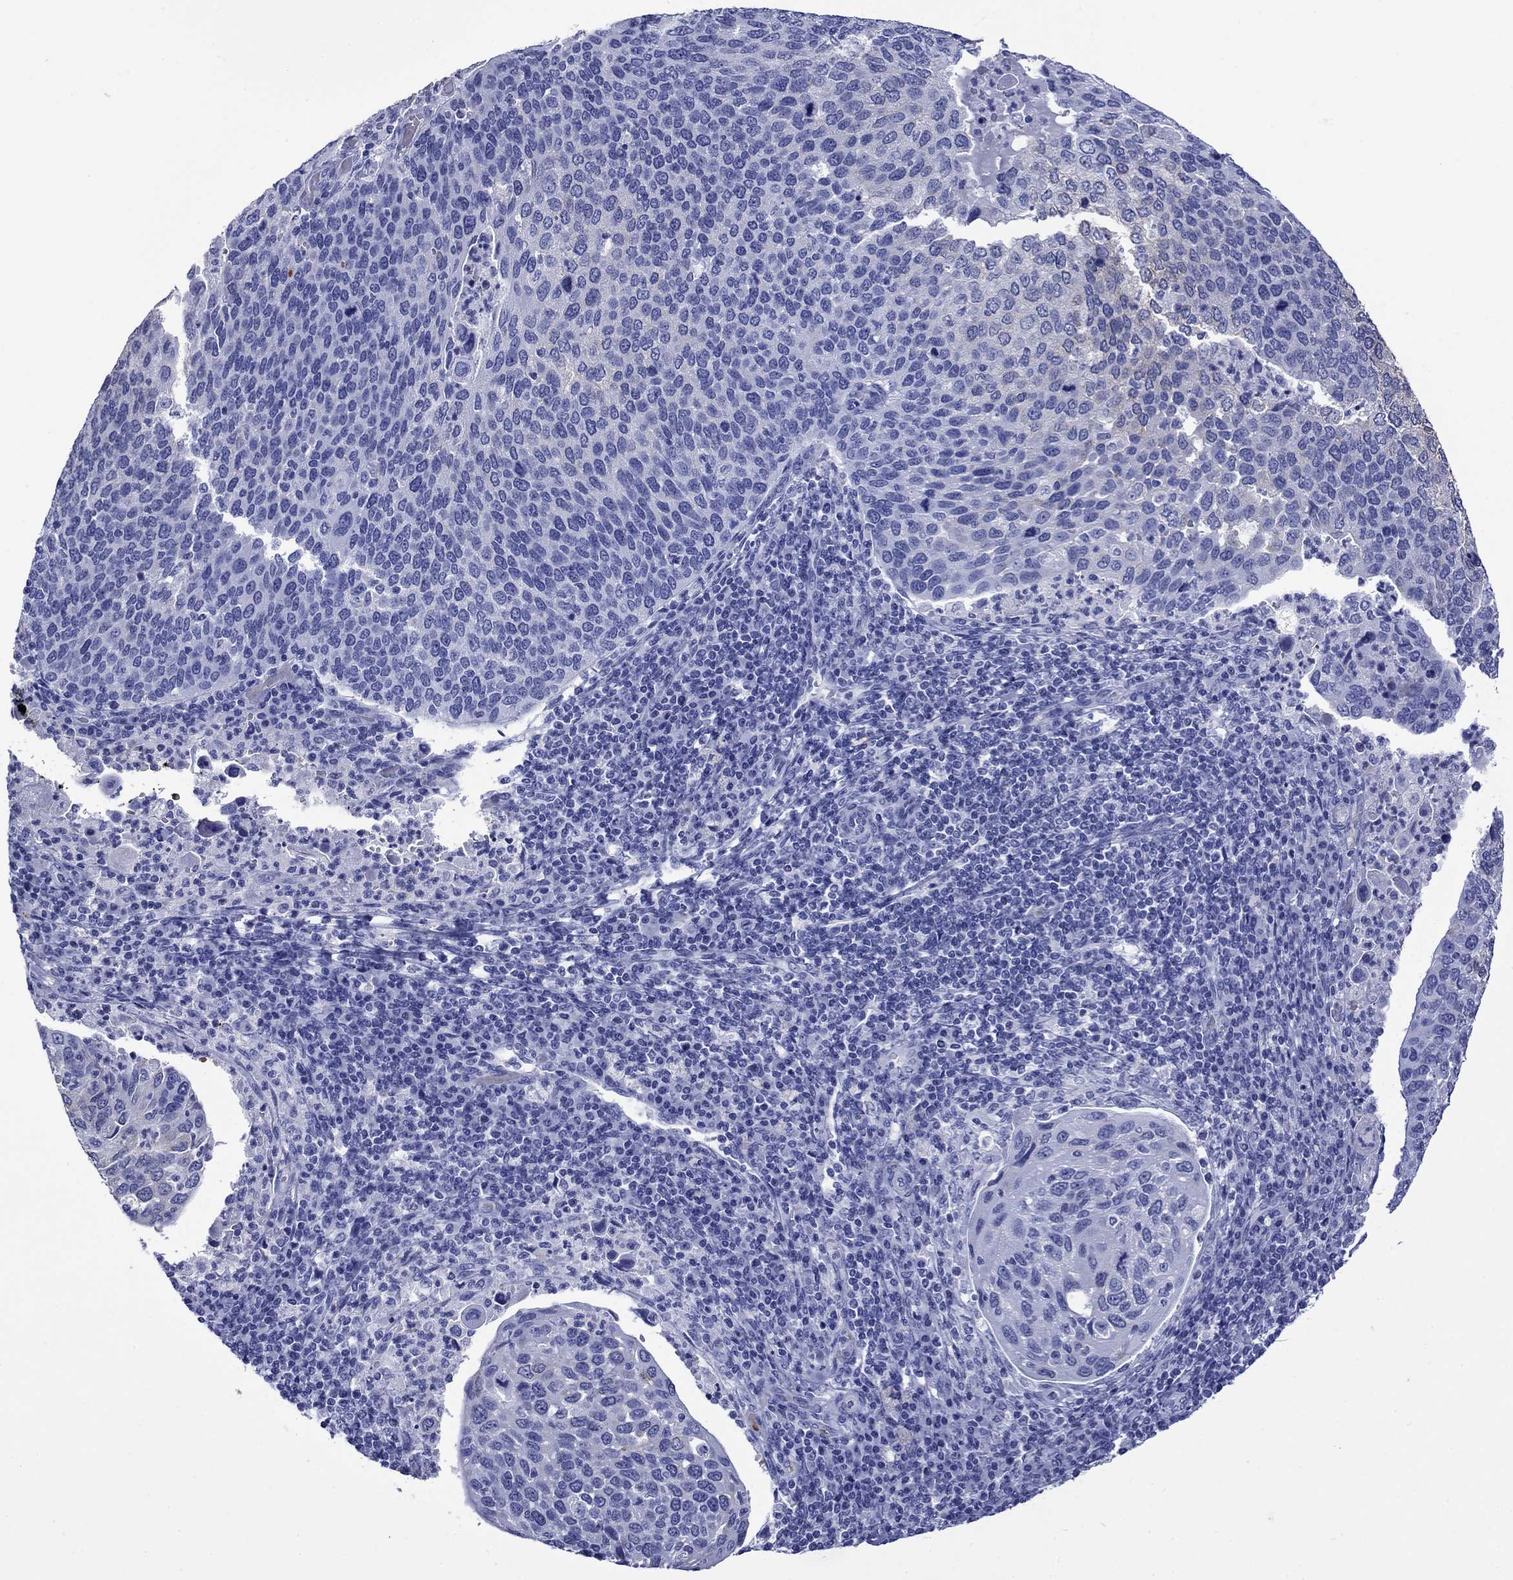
{"staining": {"intensity": "negative", "quantity": "none", "location": "none"}, "tissue": "cervical cancer", "cell_type": "Tumor cells", "image_type": "cancer", "snomed": [{"axis": "morphology", "description": "Squamous cell carcinoma, NOS"}, {"axis": "topography", "description": "Cervix"}], "caption": "DAB (3,3'-diaminobenzidine) immunohistochemical staining of human squamous cell carcinoma (cervical) demonstrates no significant expression in tumor cells.", "gene": "ROM1", "patient": {"sex": "female", "age": 54}}